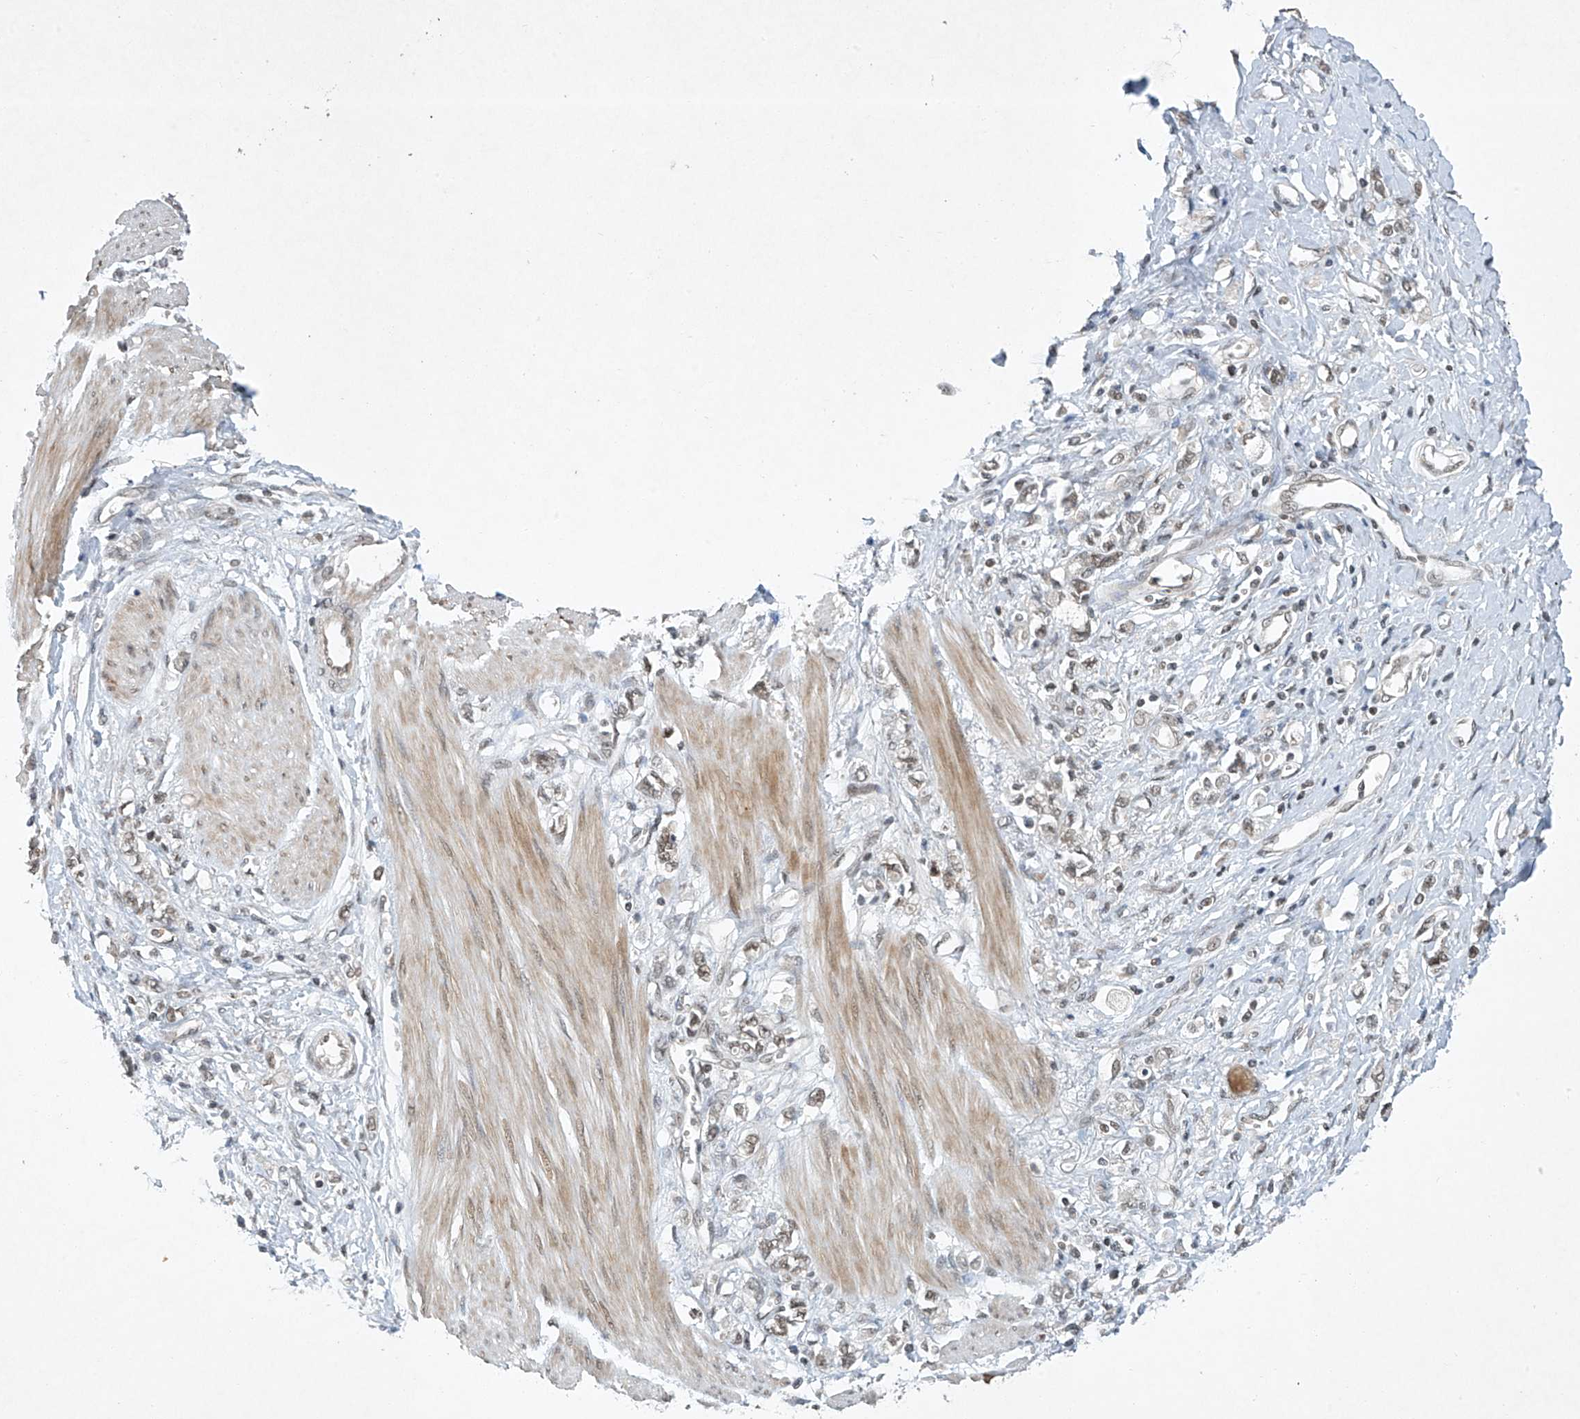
{"staining": {"intensity": "weak", "quantity": ">75%", "location": "nuclear"}, "tissue": "stomach cancer", "cell_type": "Tumor cells", "image_type": "cancer", "snomed": [{"axis": "morphology", "description": "Adenocarcinoma, NOS"}, {"axis": "topography", "description": "Stomach"}], "caption": "A brown stain labels weak nuclear expression of a protein in stomach cancer (adenocarcinoma) tumor cells.", "gene": "TAF8", "patient": {"sex": "female", "age": 76}}